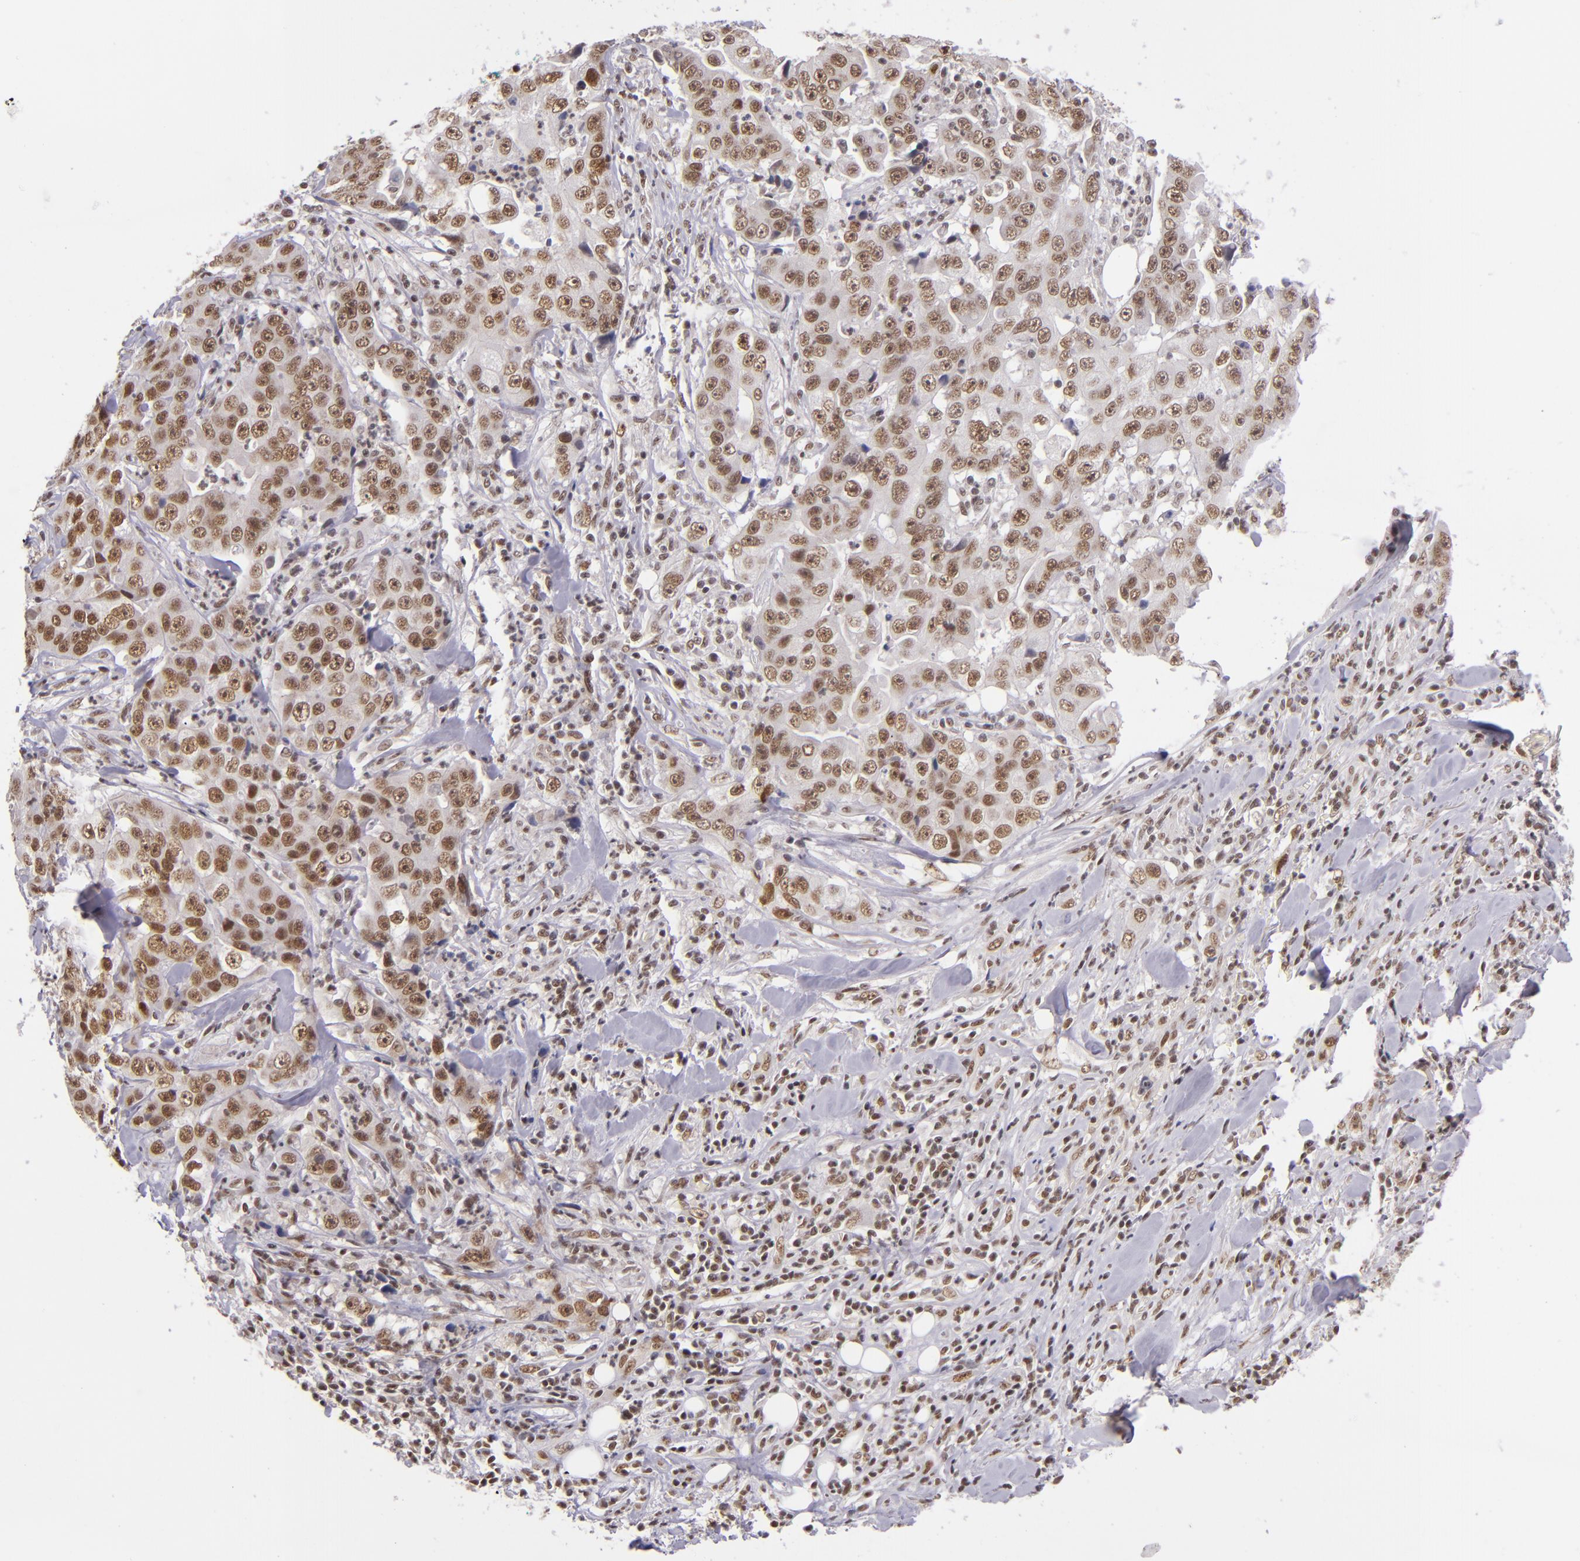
{"staining": {"intensity": "moderate", "quantity": ">75%", "location": "nuclear"}, "tissue": "lung cancer", "cell_type": "Tumor cells", "image_type": "cancer", "snomed": [{"axis": "morphology", "description": "Squamous cell carcinoma, NOS"}, {"axis": "topography", "description": "Lung"}], "caption": "Tumor cells display moderate nuclear positivity in approximately >75% of cells in lung cancer (squamous cell carcinoma). Immunohistochemistry (ihc) stains the protein of interest in brown and the nuclei are stained blue.", "gene": "ZNF148", "patient": {"sex": "male", "age": 64}}